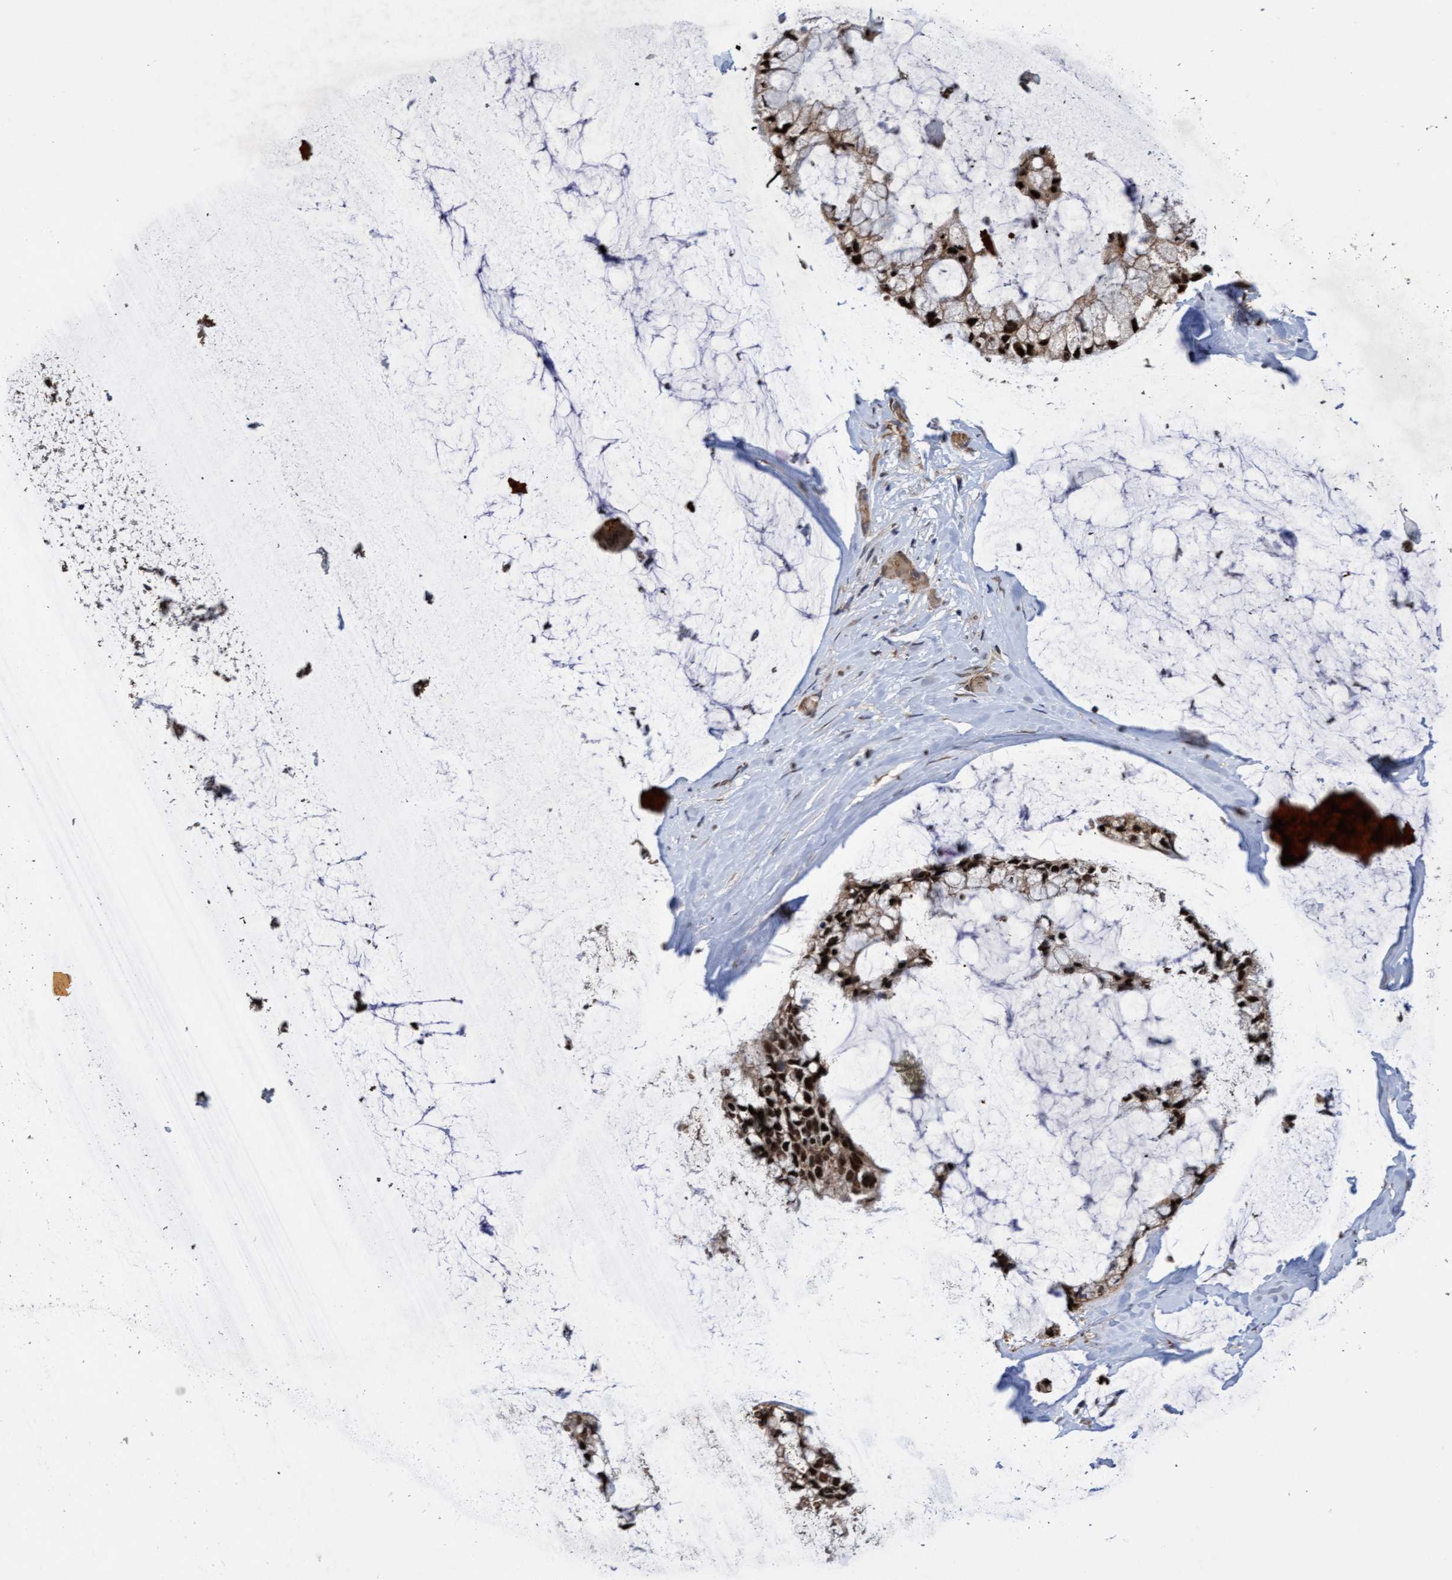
{"staining": {"intensity": "strong", "quantity": ">75%", "location": "cytoplasmic/membranous,nuclear"}, "tissue": "ovarian cancer", "cell_type": "Tumor cells", "image_type": "cancer", "snomed": [{"axis": "morphology", "description": "Cystadenocarcinoma, mucinous, NOS"}, {"axis": "topography", "description": "Ovary"}], "caption": "This histopathology image displays IHC staining of human ovarian cancer, with high strong cytoplasmic/membranous and nuclear positivity in approximately >75% of tumor cells.", "gene": "TANC2", "patient": {"sex": "female", "age": 39}}